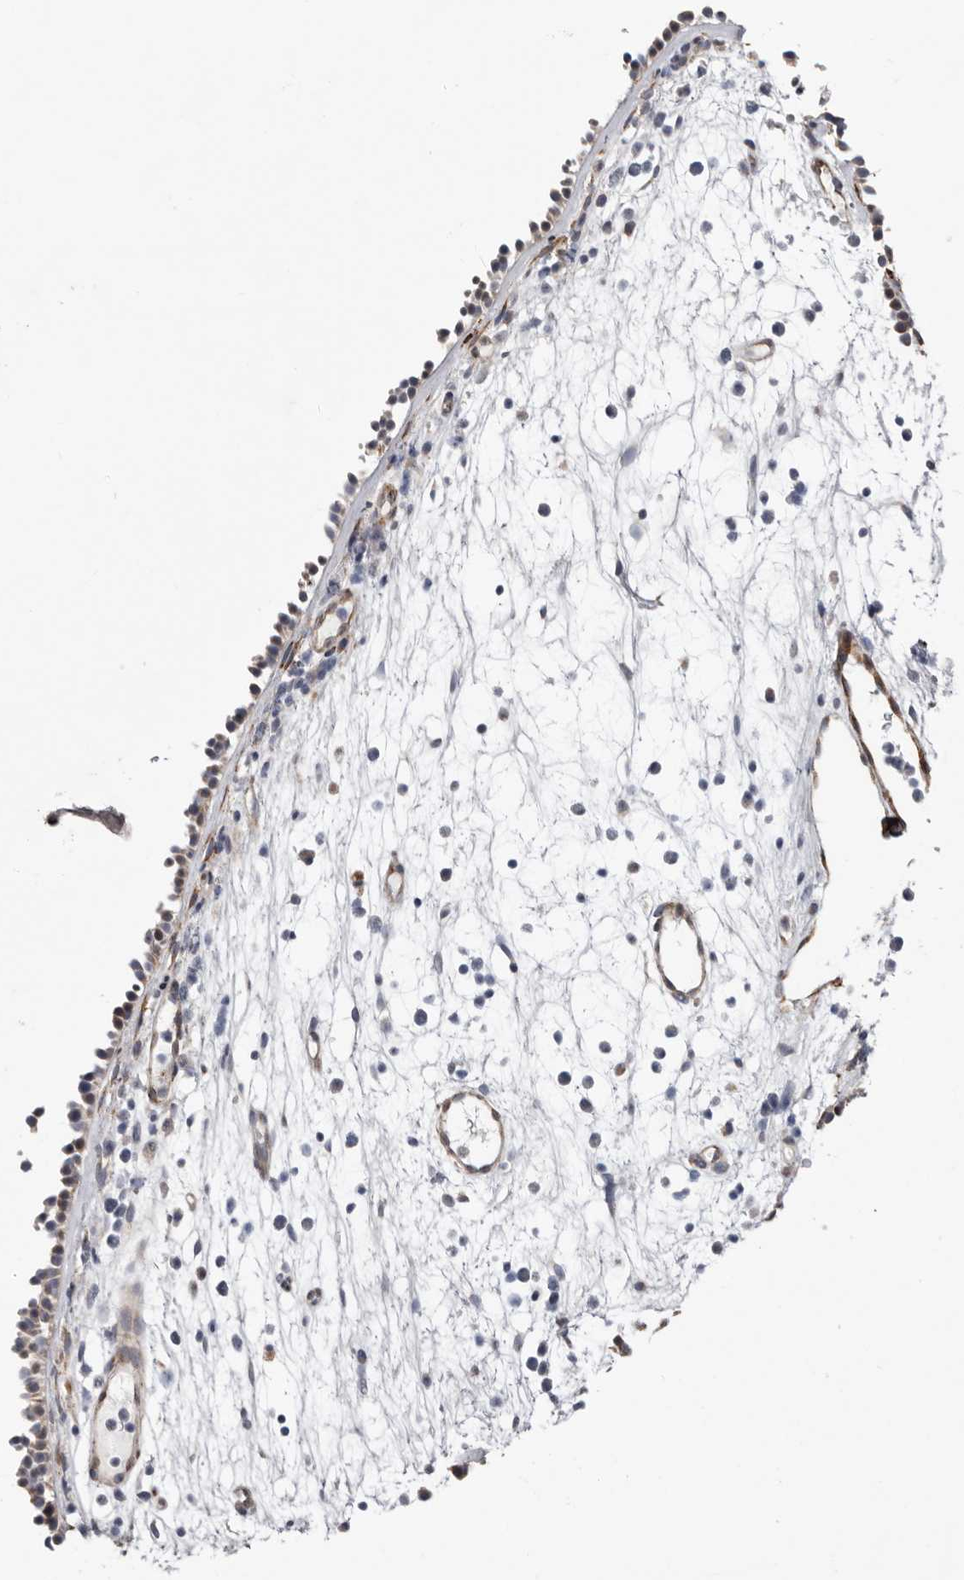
{"staining": {"intensity": "moderate", "quantity": "<25%", "location": "cytoplasmic/membranous"}, "tissue": "nasopharynx", "cell_type": "Respiratory epithelial cells", "image_type": "normal", "snomed": [{"axis": "morphology", "description": "Normal tissue, NOS"}, {"axis": "morphology", "description": "Inflammation, NOS"}, {"axis": "morphology", "description": "Malignant melanoma, Metastatic site"}, {"axis": "topography", "description": "Nasopharynx"}], "caption": "Brown immunohistochemical staining in normal human nasopharynx exhibits moderate cytoplasmic/membranous expression in approximately <25% of respiratory epithelial cells.", "gene": "SEMA3E", "patient": {"sex": "male", "age": 70}}